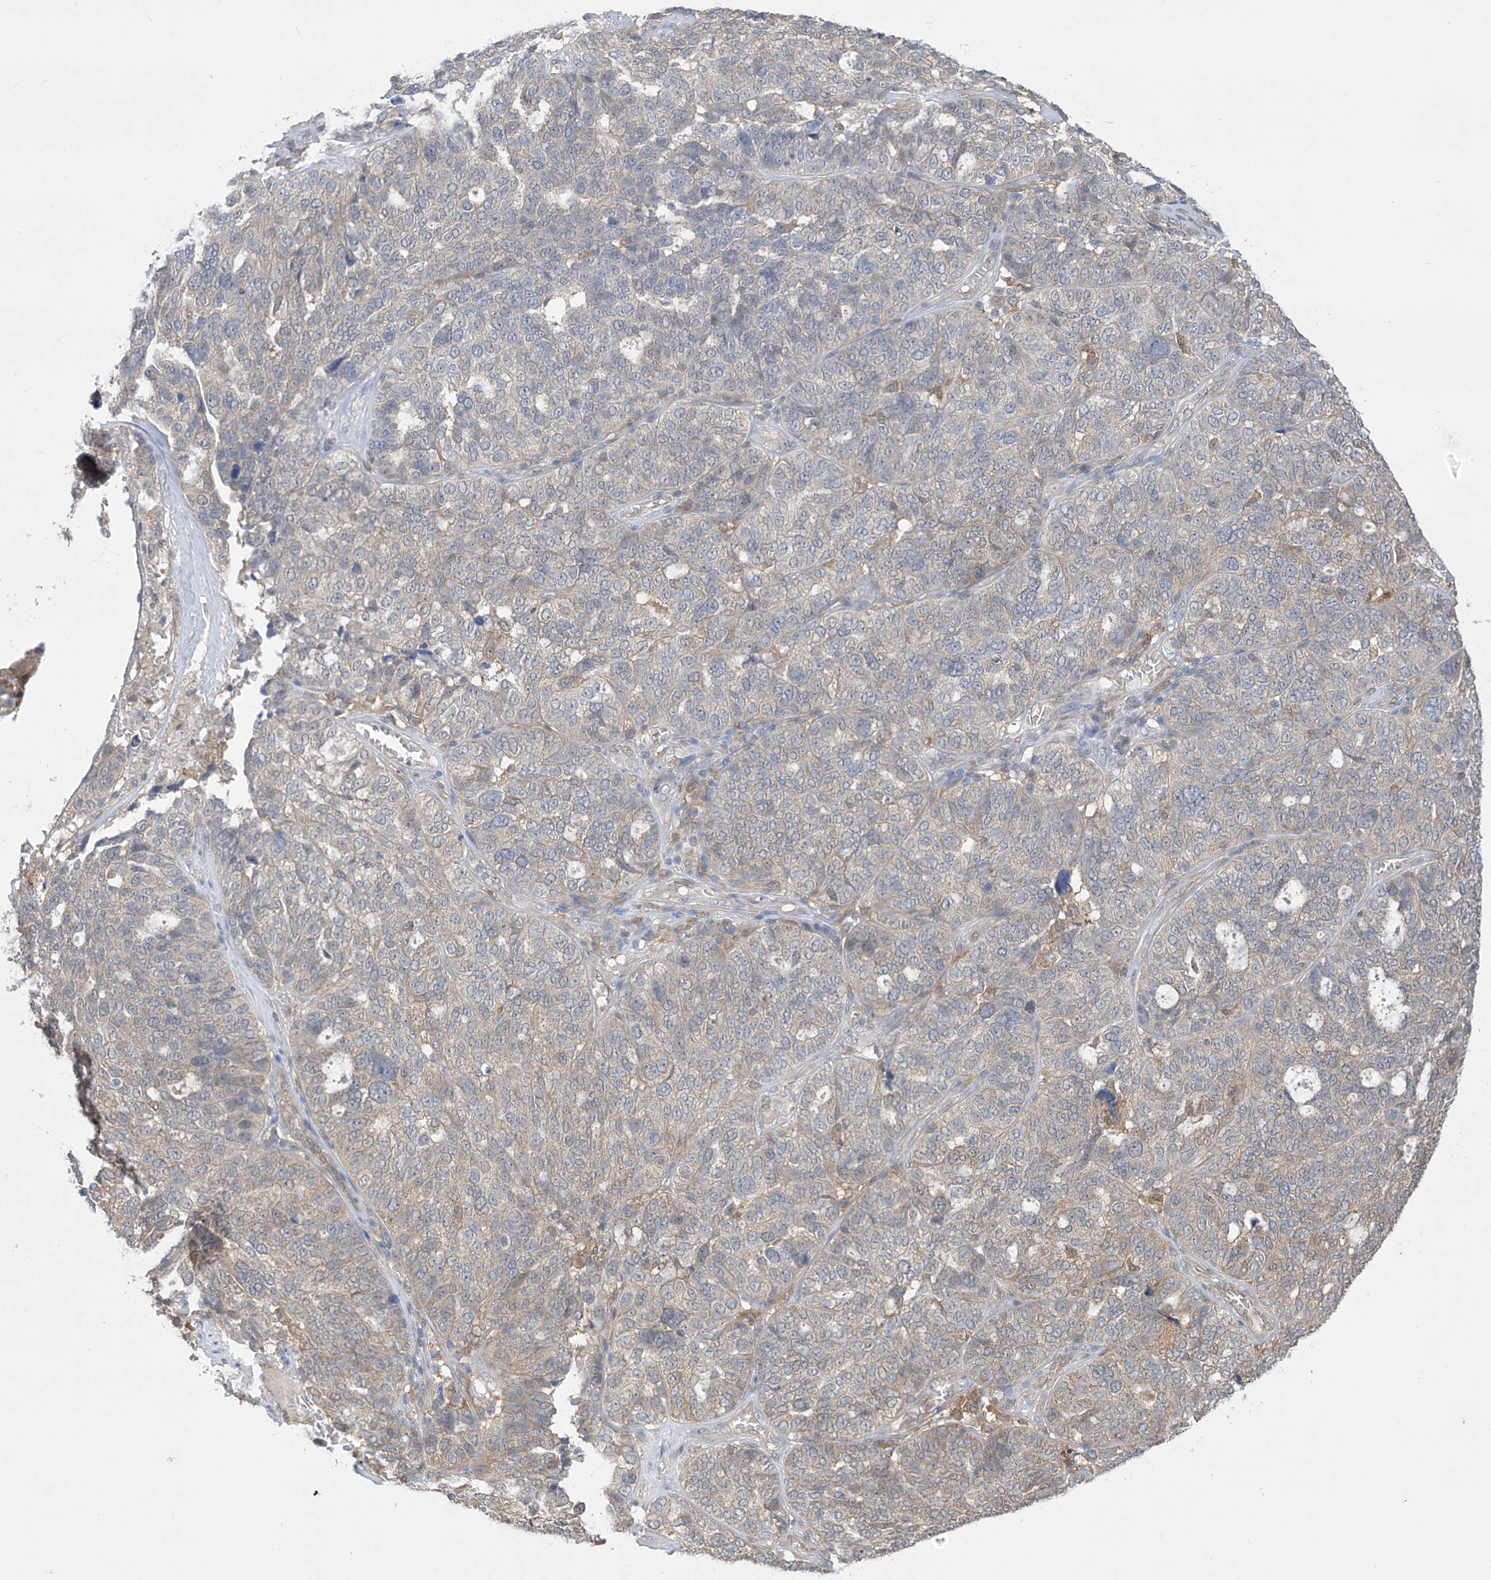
{"staining": {"intensity": "weak", "quantity": "<25%", "location": "cytoplasmic/membranous"}, "tissue": "ovarian cancer", "cell_type": "Tumor cells", "image_type": "cancer", "snomed": [{"axis": "morphology", "description": "Cystadenocarcinoma, serous, NOS"}, {"axis": "topography", "description": "Ovary"}], "caption": "Immunohistochemical staining of human ovarian cancer demonstrates no significant positivity in tumor cells.", "gene": "IDH1", "patient": {"sex": "female", "age": 59}}